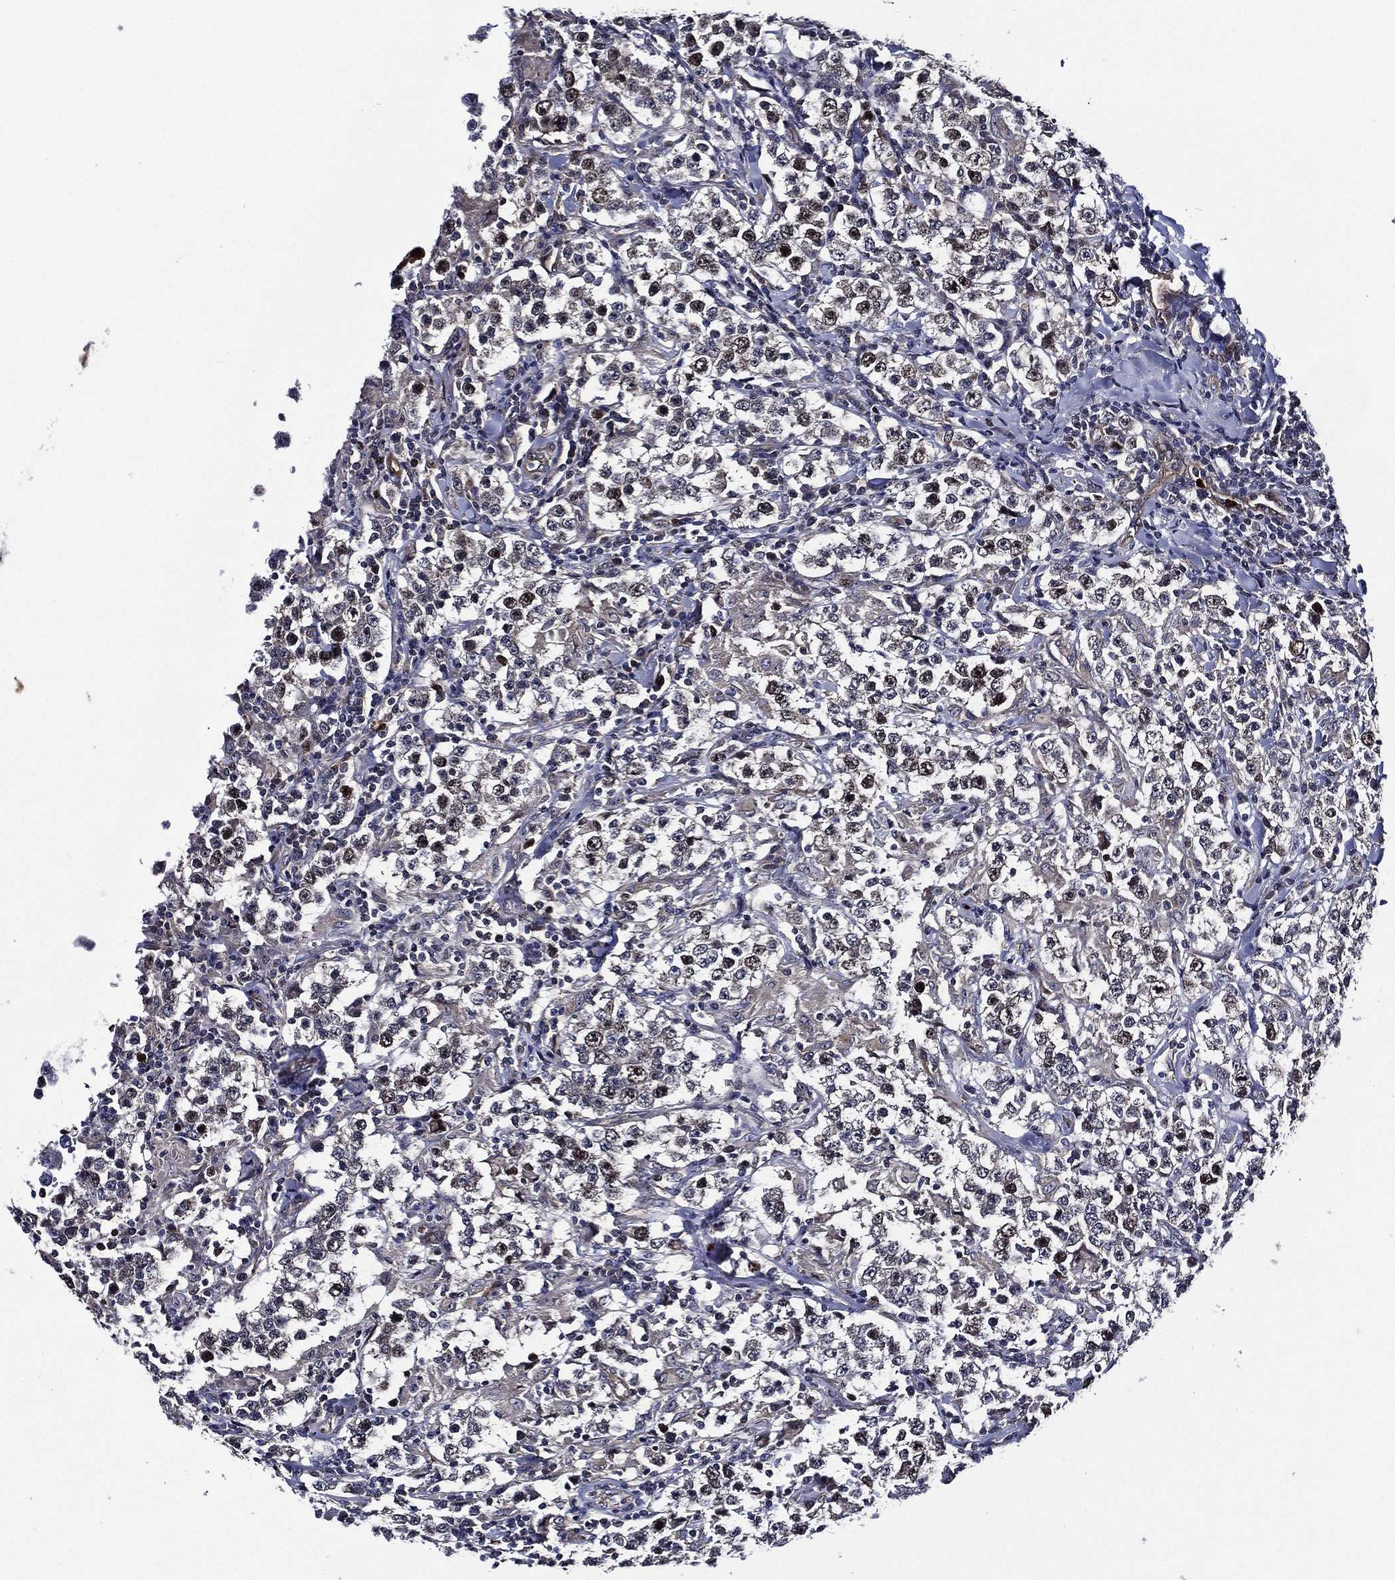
{"staining": {"intensity": "moderate", "quantity": "<25%", "location": "nuclear"}, "tissue": "testis cancer", "cell_type": "Tumor cells", "image_type": "cancer", "snomed": [{"axis": "morphology", "description": "Seminoma, NOS"}, {"axis": "morphology", "description": "Carcinoma, Embryonal, NOS"}, {"axis": "topography", "description": "Testis"}], "caption": "High-power microscopy captured an IHC photomicrograph of testis cancer, revealing moderate nuclear staining in approximately <25% of tumor cells.", "gene": "KIF20B", "patient": {"sex": "male", "age": 41}}